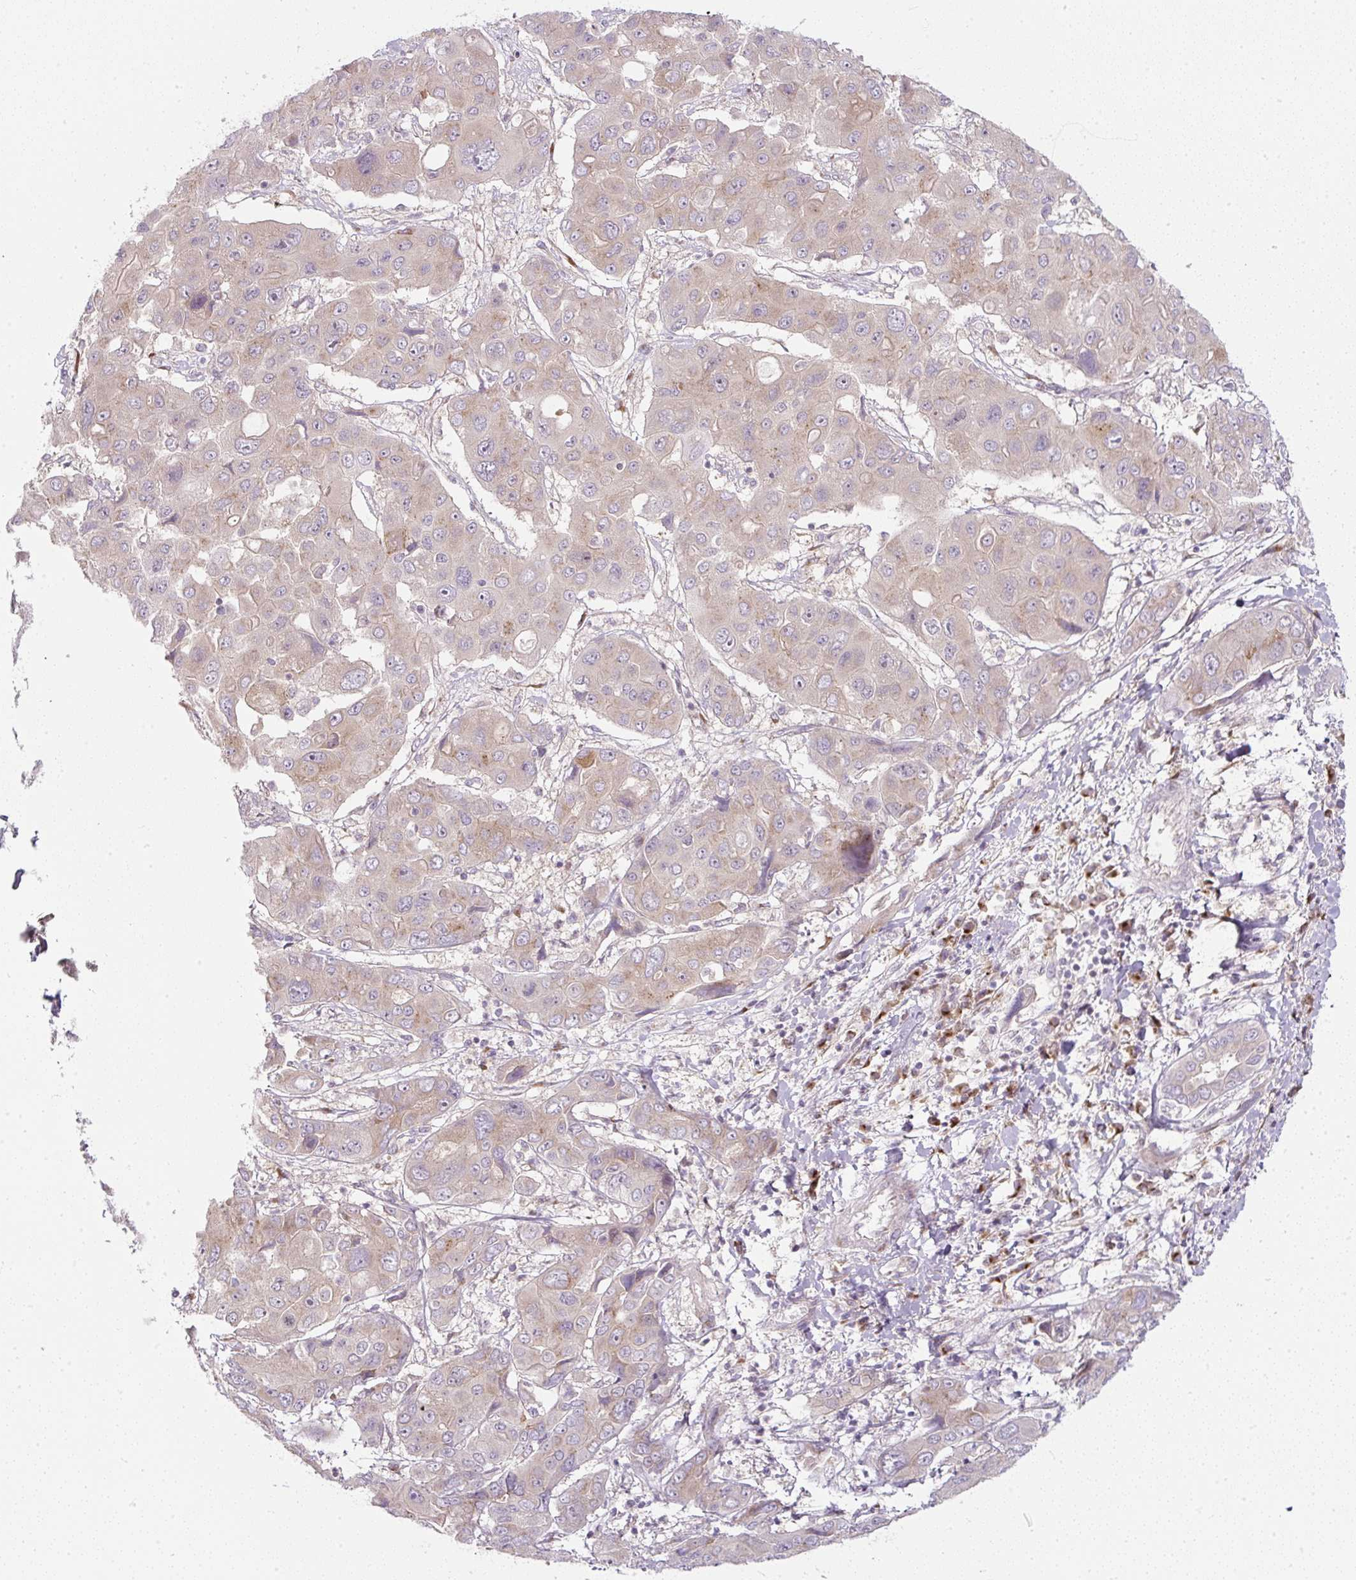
{"staining": {"intensity": "weak", "quantity": "25%-75%", "location": "cytoplasmic/membranous"}, "tissue": "liver cancer", "cell_type": "Tumor cells", "image_type": "cancer", "snomed": [{"axis": "morphology", "description": "Cholangiocarcinoma"}, {"axis": "topography", "description": "Liver"}], "caption": "A brown stain labels weak cytoplasmic/membranous positivity of a protein in human liver cancer (cholangiocarcinoma) tumor cells.", "gene": "MLX", "patient": {"sex": "male", "age": 67}}